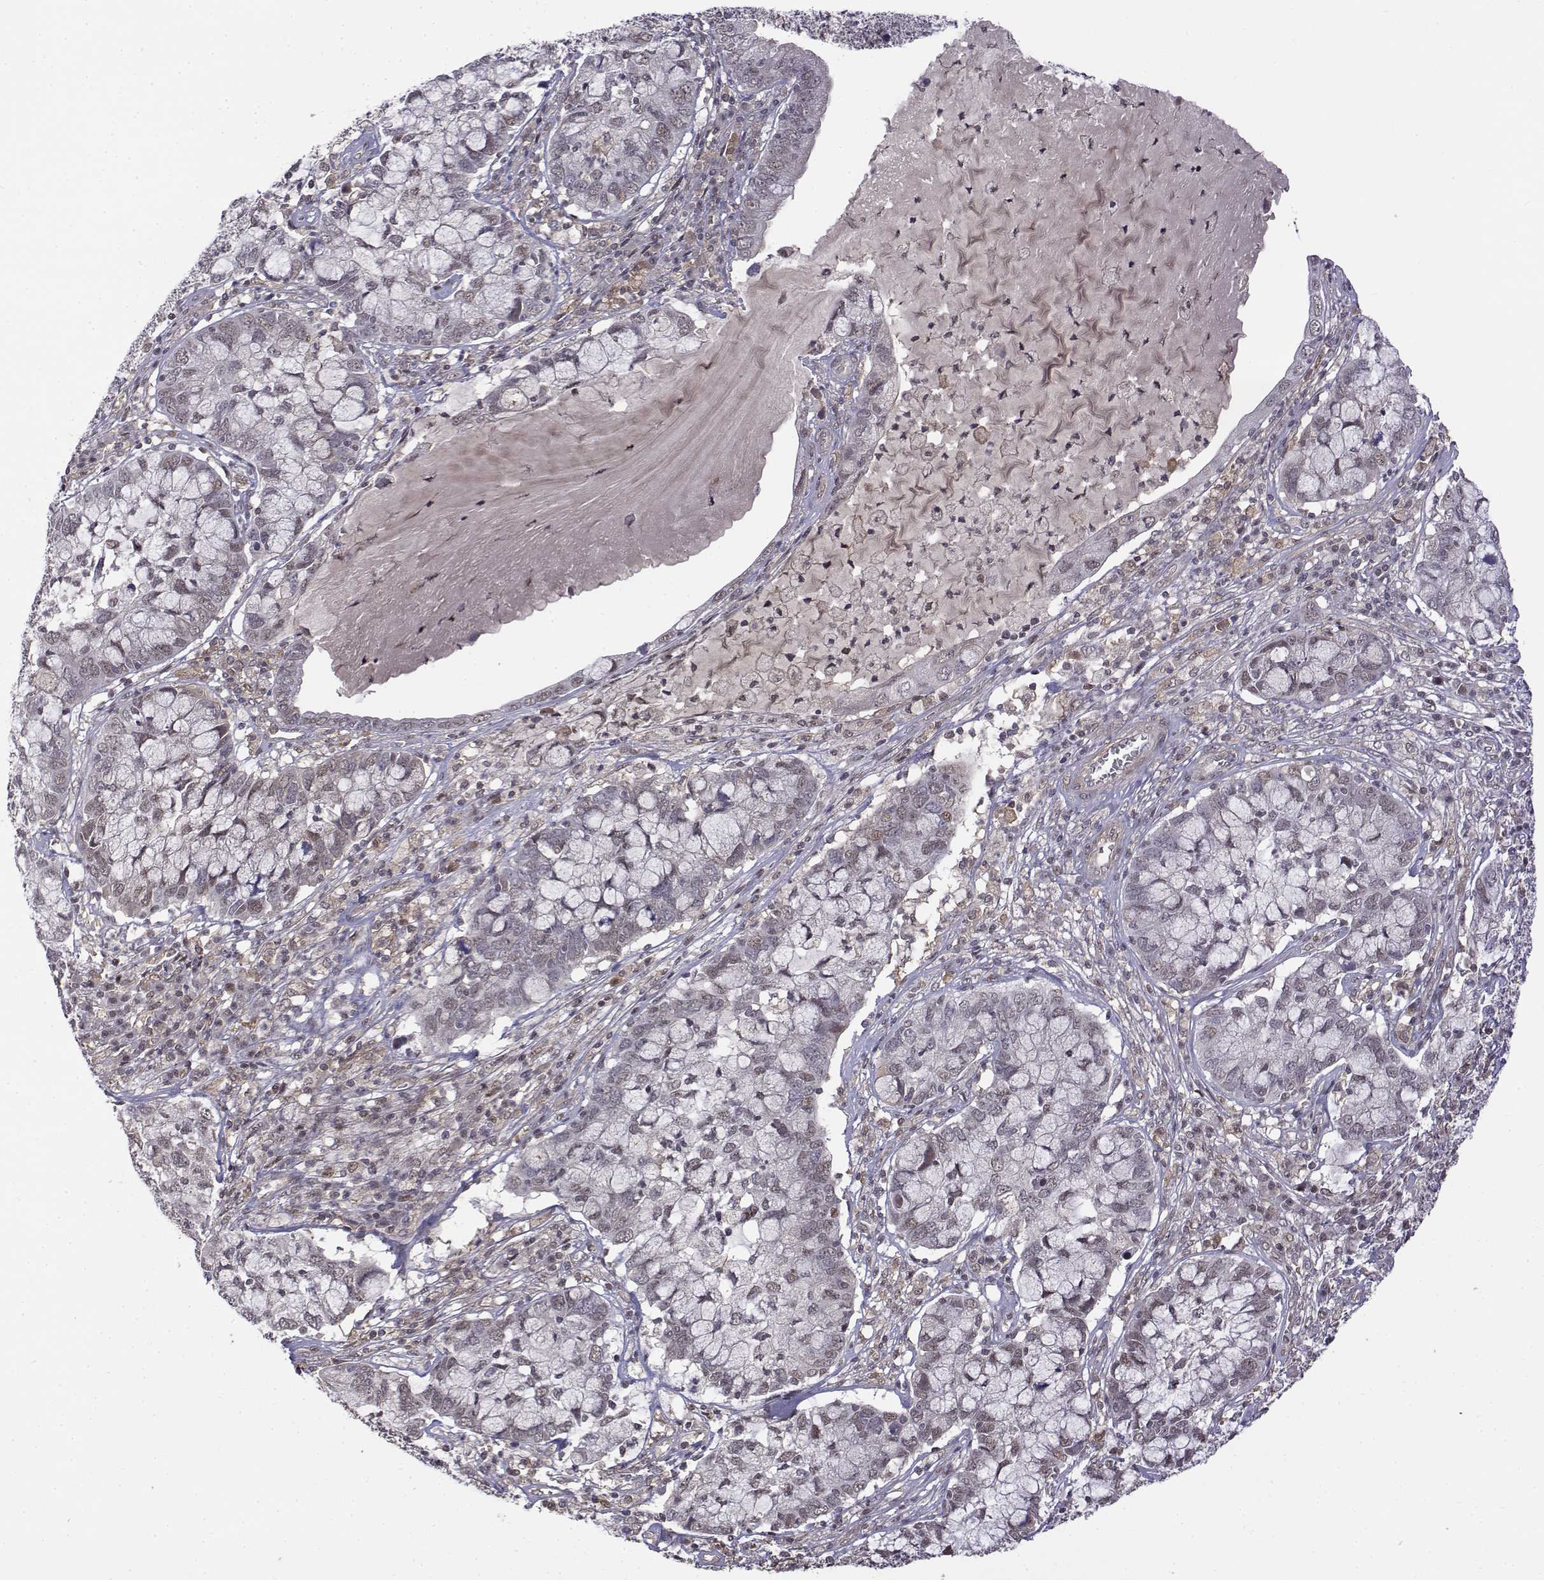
{"staining": {"intensity": "negative", "quantity": "none", "location": "none"}, "tissue": "cervical cancer", "cell_type": "Tumor cells", "image_type": "cancer", "snomed": [{"axis": "morphology", "description": "Adenocarcinoma, NOS"}, {"axis": "topography", "description": "Cervix"}], "caption": "Cervical cancer was stained to show a protein in brown. There is no significant staining in tumor cells.", "gene": "ITGA7", "patient": {"sex": "female", "age": 40}}